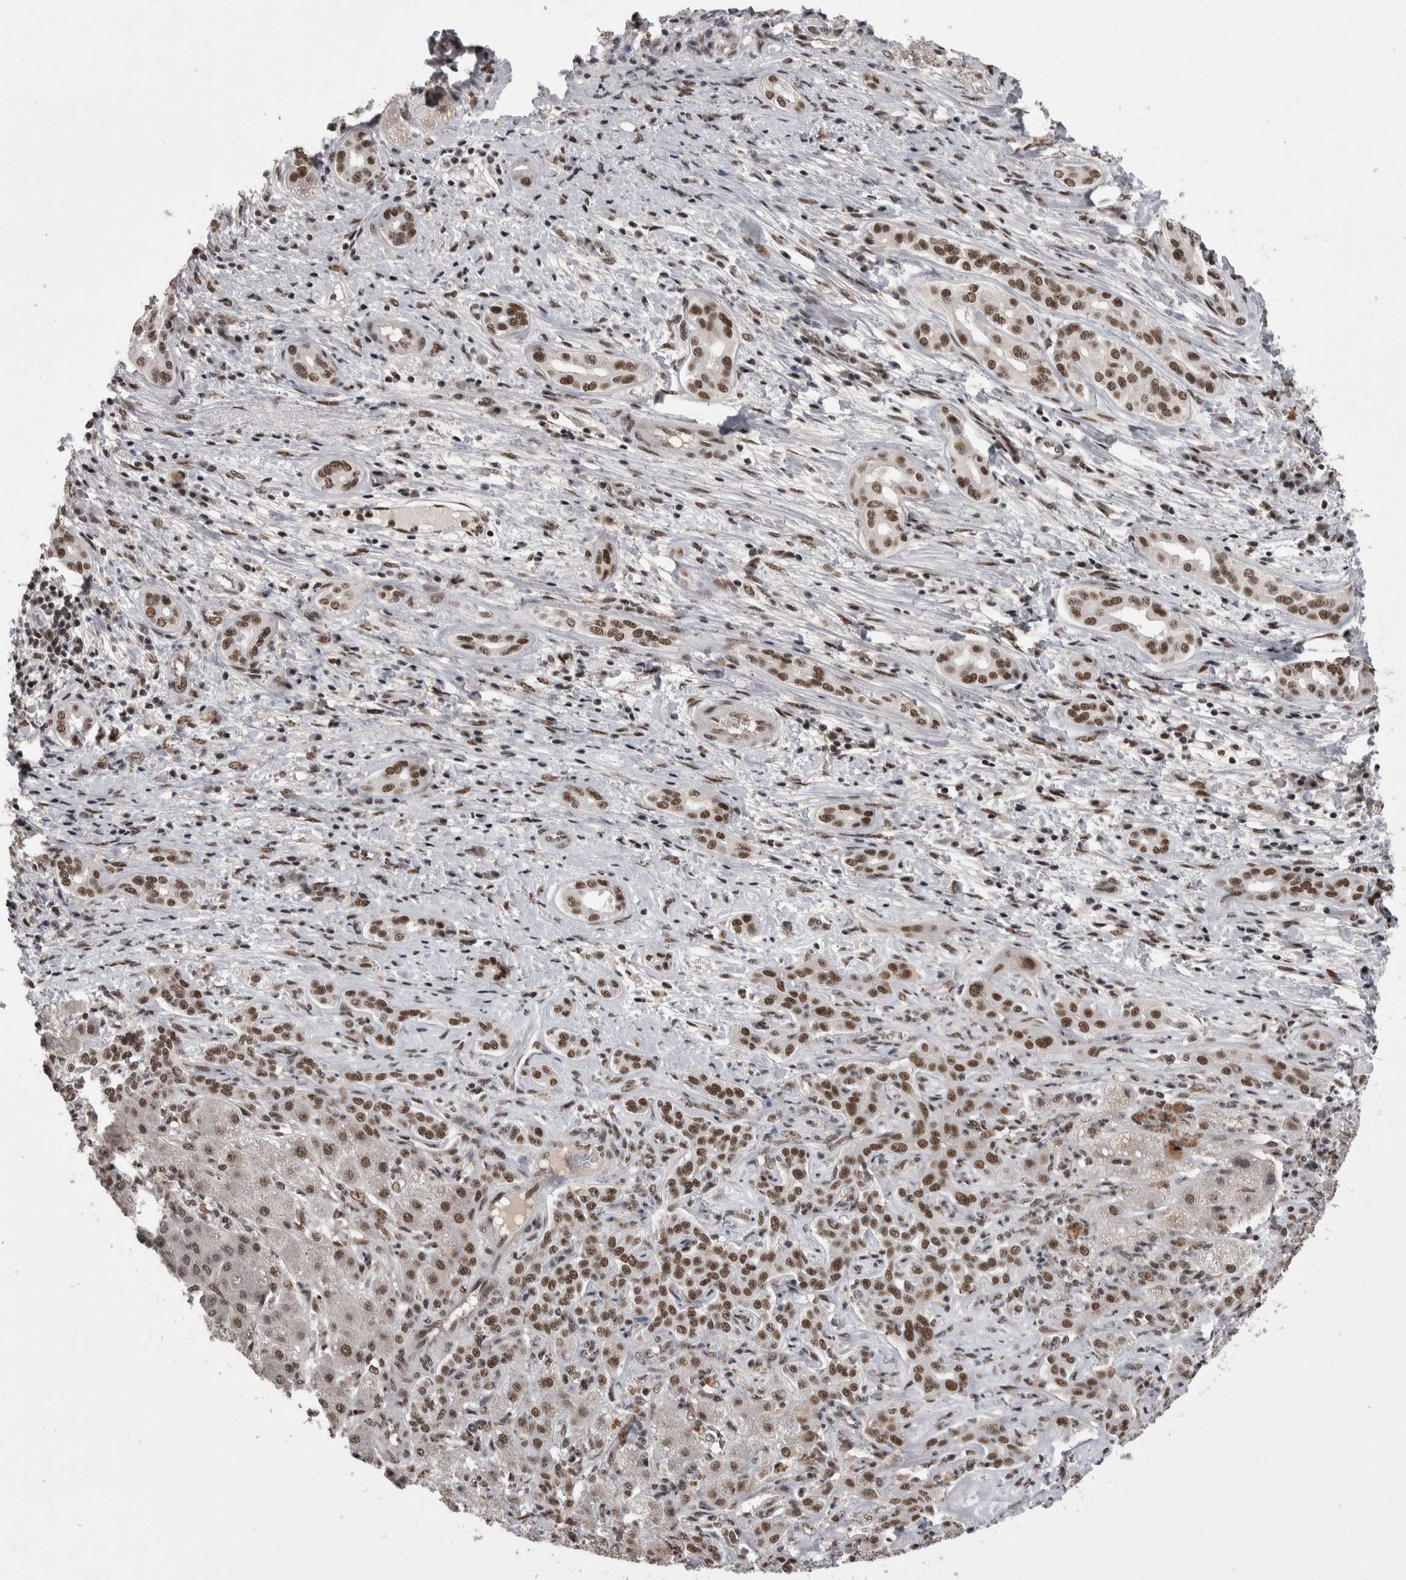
{"staining": {"intensity": "weak", "quantity": ">75%", "location": "nuclear"}, "tissue": "liver cancer", "cell_type": "Tumor cells", "image_type": "cancer", "snomed": [{"axis": "morphology", "description": "Carcinoma, Hepatocellular, NOS"}, {"axis": "topography", "description": "Liver"}], "caption": "Protein expression analysis of human liver hepatocellular carcinoma reveals weak nuclear positivity in about >75% of tumor cells. The protein of interest is shown in brown color, while the nuclei are stained blue.", "gene": "DMTF1", "patient": {"sex": "male", "age": 65}}